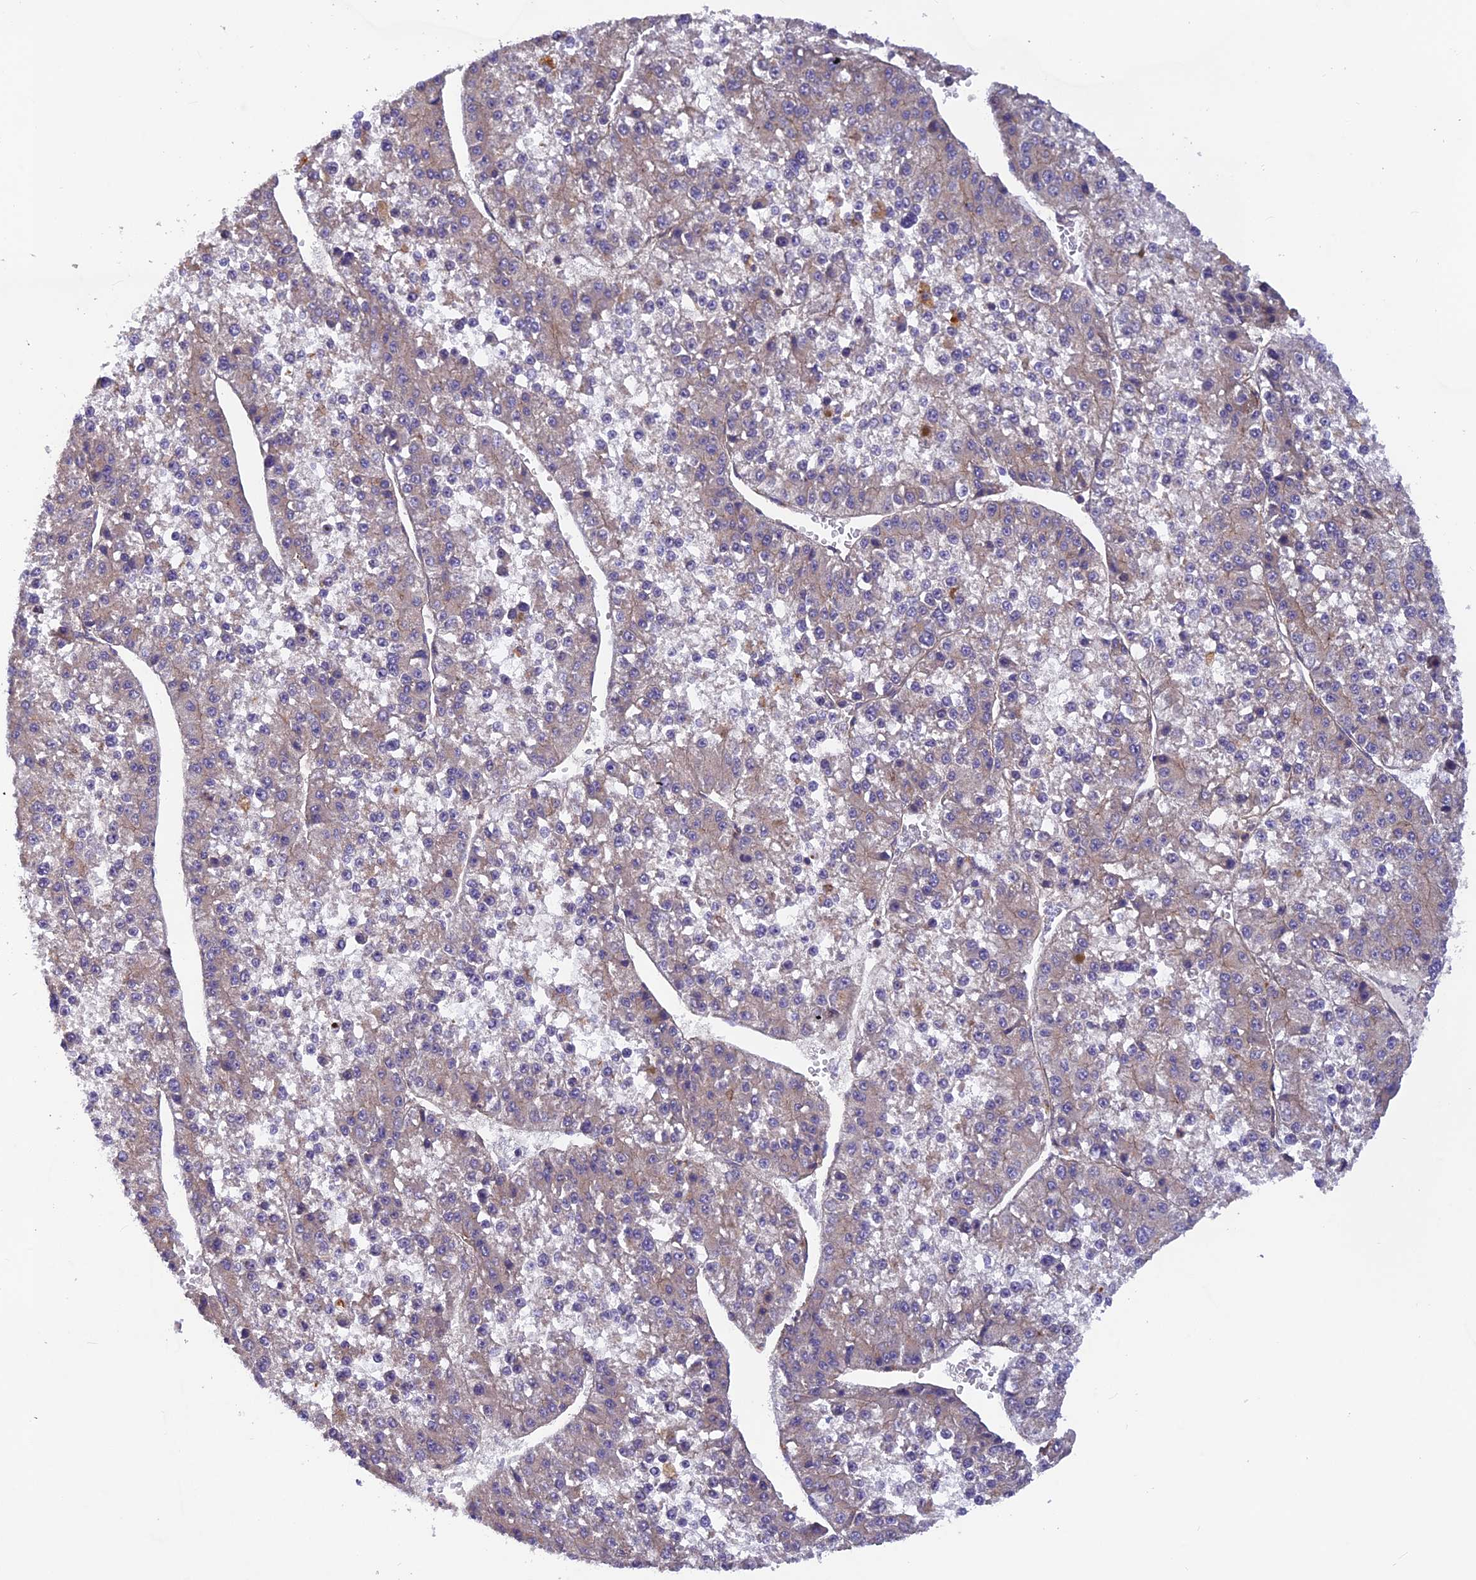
{"staining": {"intensity": "weak", "quantity": "25%-75%", "location": "cytoplasmic/membranous"}, "tissue": "liver cancer", "cell_type": "Tumor cells", "image_type": "cancer", "snomed": [{"axis": "morphology", "description": "Carcinoma, Hepatocellular, NOS"}, {"axis": "topography", "description": "Liver"}], "caption": "Immunohistochemical staining of hepatocellular carcinoma (liver) reveals low levels of weak cytoplasmic/membranous positivity in about 25%-75% of tumor cells.", "gene": "ADAMTS15", "patient": {"sex": "female", "age": 73}}